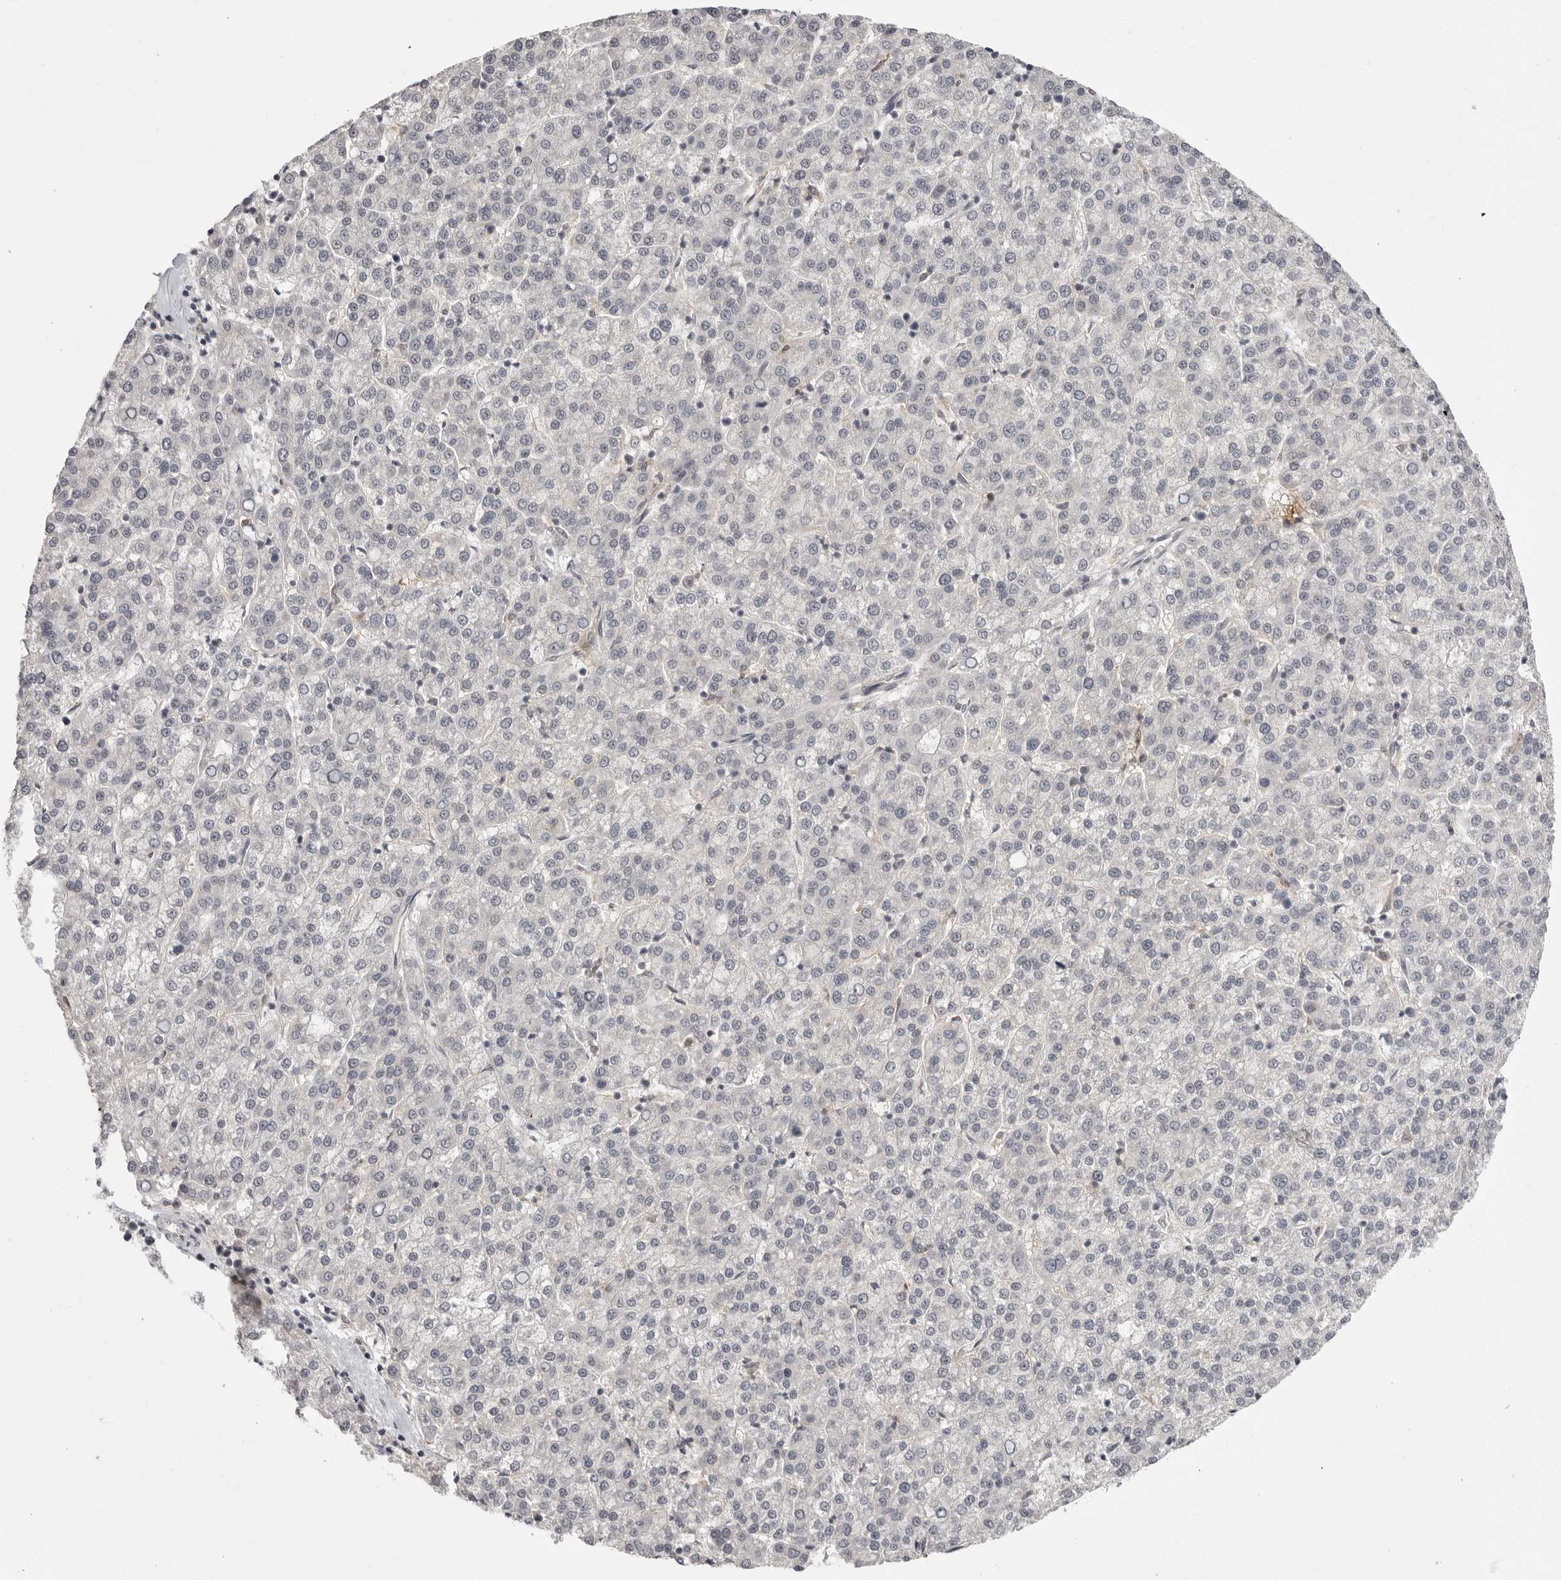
{"staining": {"intensity": "negative", "quantity": "none", "location": "none"}, "tissue": "liver cancer", "cell_type": "Tumor cells", "image_type": "cancer", "snomed": [{"axis": "morphology", "description": "Carcinoma, Hepatocellular, NOS"}, {"axis": "topography", "description": "Liver"}], "caption": "Human hepatocellular carcinoma (liver) stained for a protein using immunohistochemistry (IHC) demonstrates no expression in tumor cells.", "gene": "IFNGR1", "patient": {"sex": "female", "age": 58}}